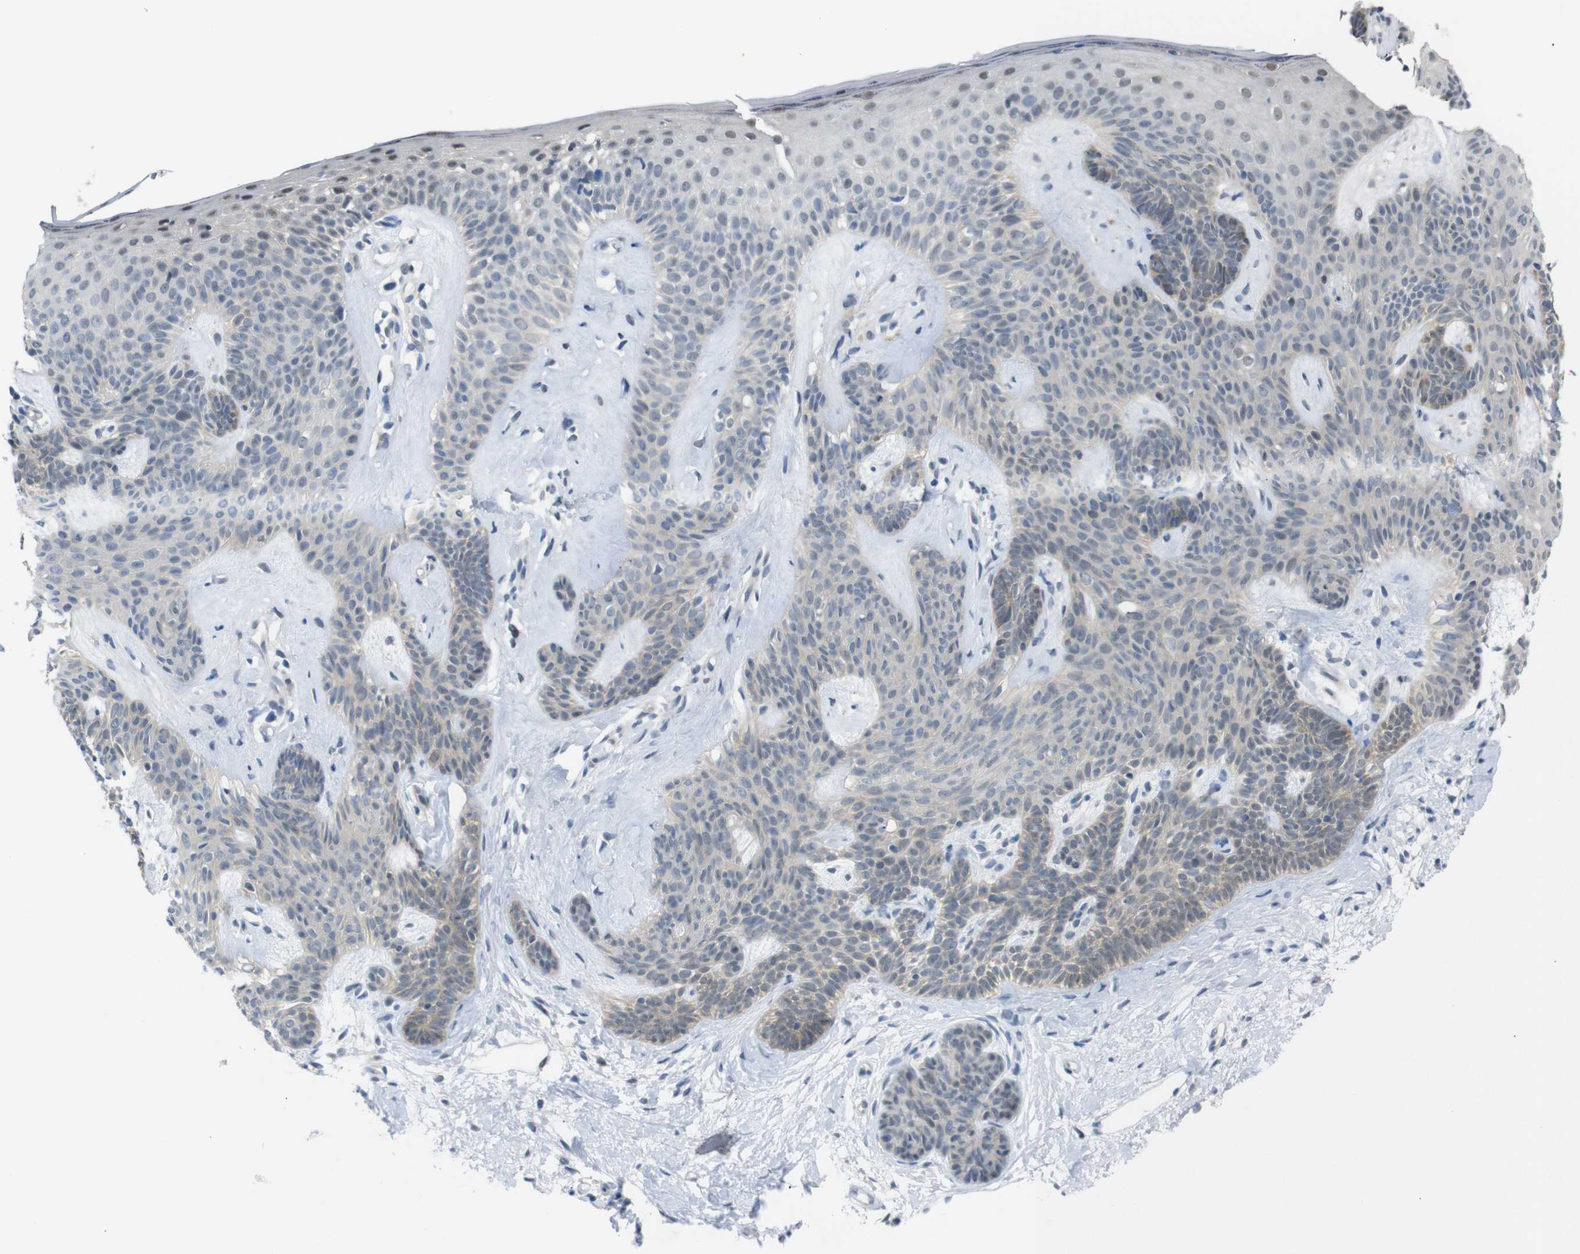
{"staining": {"intensity": "negative", "quantity": "none", "location": "none"}, "tissue": "skin cancer", "cell_type": "Tumor cells", "image_type": "cancer", "snomed": [{"axis": "morphology", "description": "Developmental malformation"}, {"axis": "morphology", "description": "Basal cell carcinoma"}, {"axis": "topography", "description": "Skin"}], "caption": "IHC histopathology image of neoplastic tissue: human basal cell carcinoma (skin) stained with DAB (3,3'-diaminobenzidine) displays no significant protein positivity in tumor cells.", "gene": "GPR158", "patient": {"sex": "female", "age": 62}}